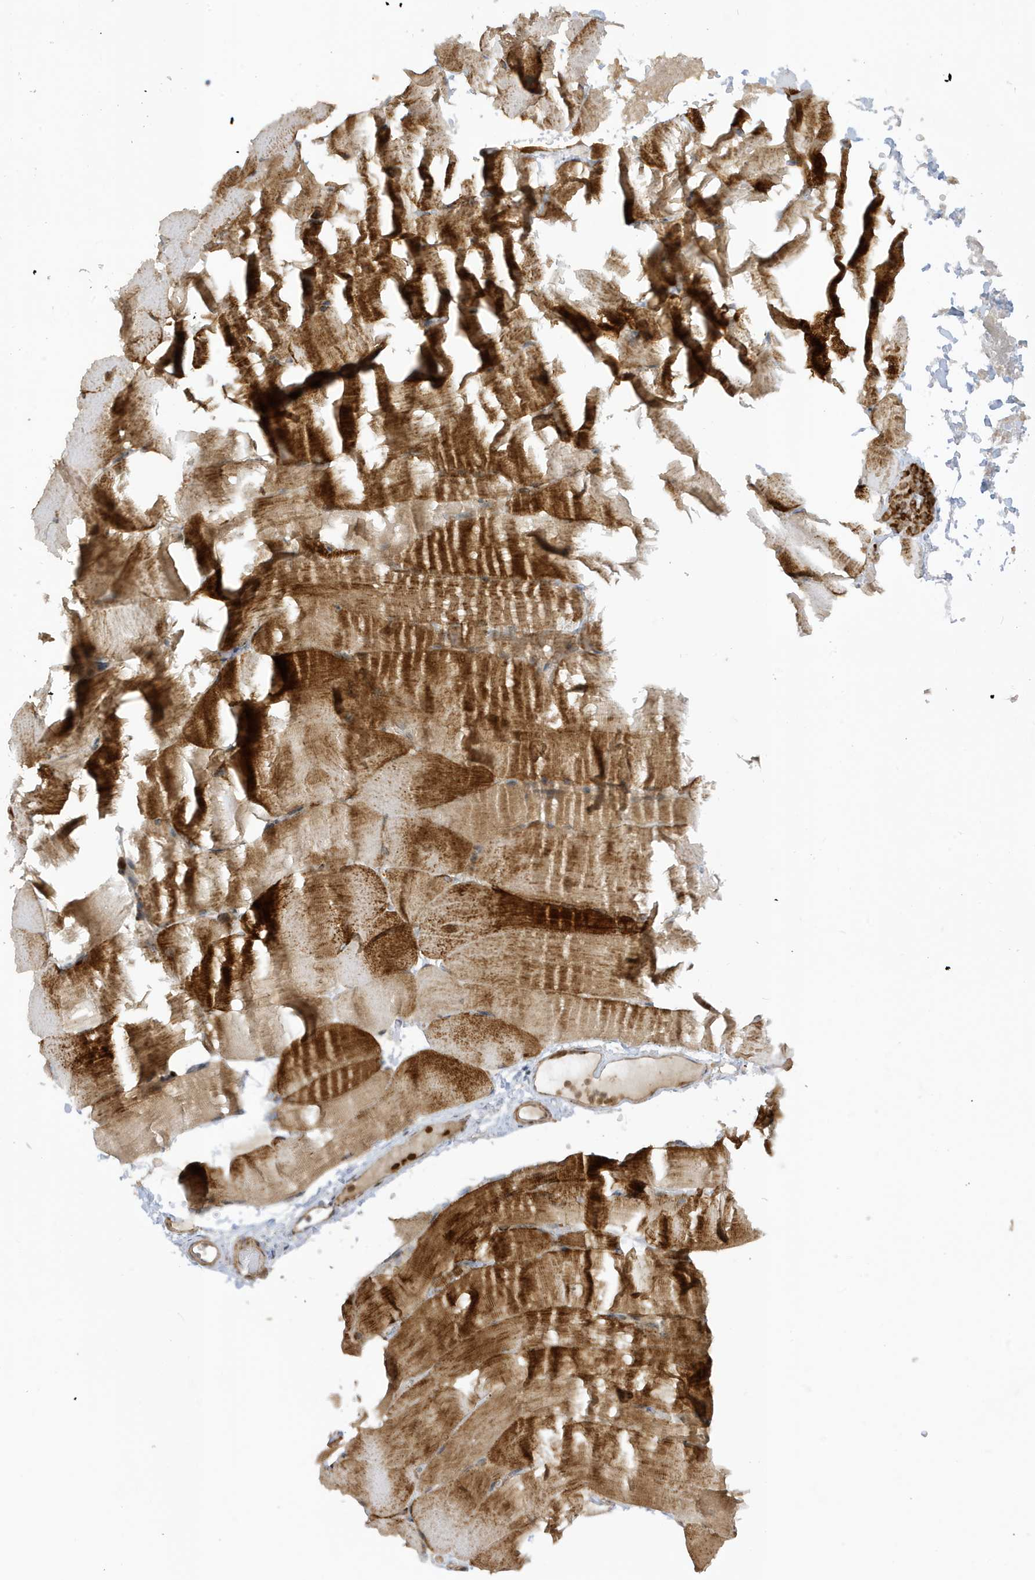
{"staining": {"intensity": "strong", "quantity": "25%-75%", "location": "cytoplasmic/membranous"}, "tissue": "skeletal muscle", "cell_type": "Myocytes", "image_type": "normal", "snomed": [{"axis": "morphology", "description": "Normal tissue, NOS"}, {"axis": "topography", "description": "Skeletal muscle"}, {"axis": "topography", "description": "Parathyroid gland"}], "caption": "Immunohistochemical staining of normal skeletal muscle demonstrates 25%-75% levels of strong cytoplasmic/membranous protein positivity in approximately 25%-75% of myocytes. (DAB (3,3'-diaminobenzidine) IHC, brown staining for protein, blue staining for nuclei).", "gene": "TAB3", "patient": {"sex": "female", "age": 37}}